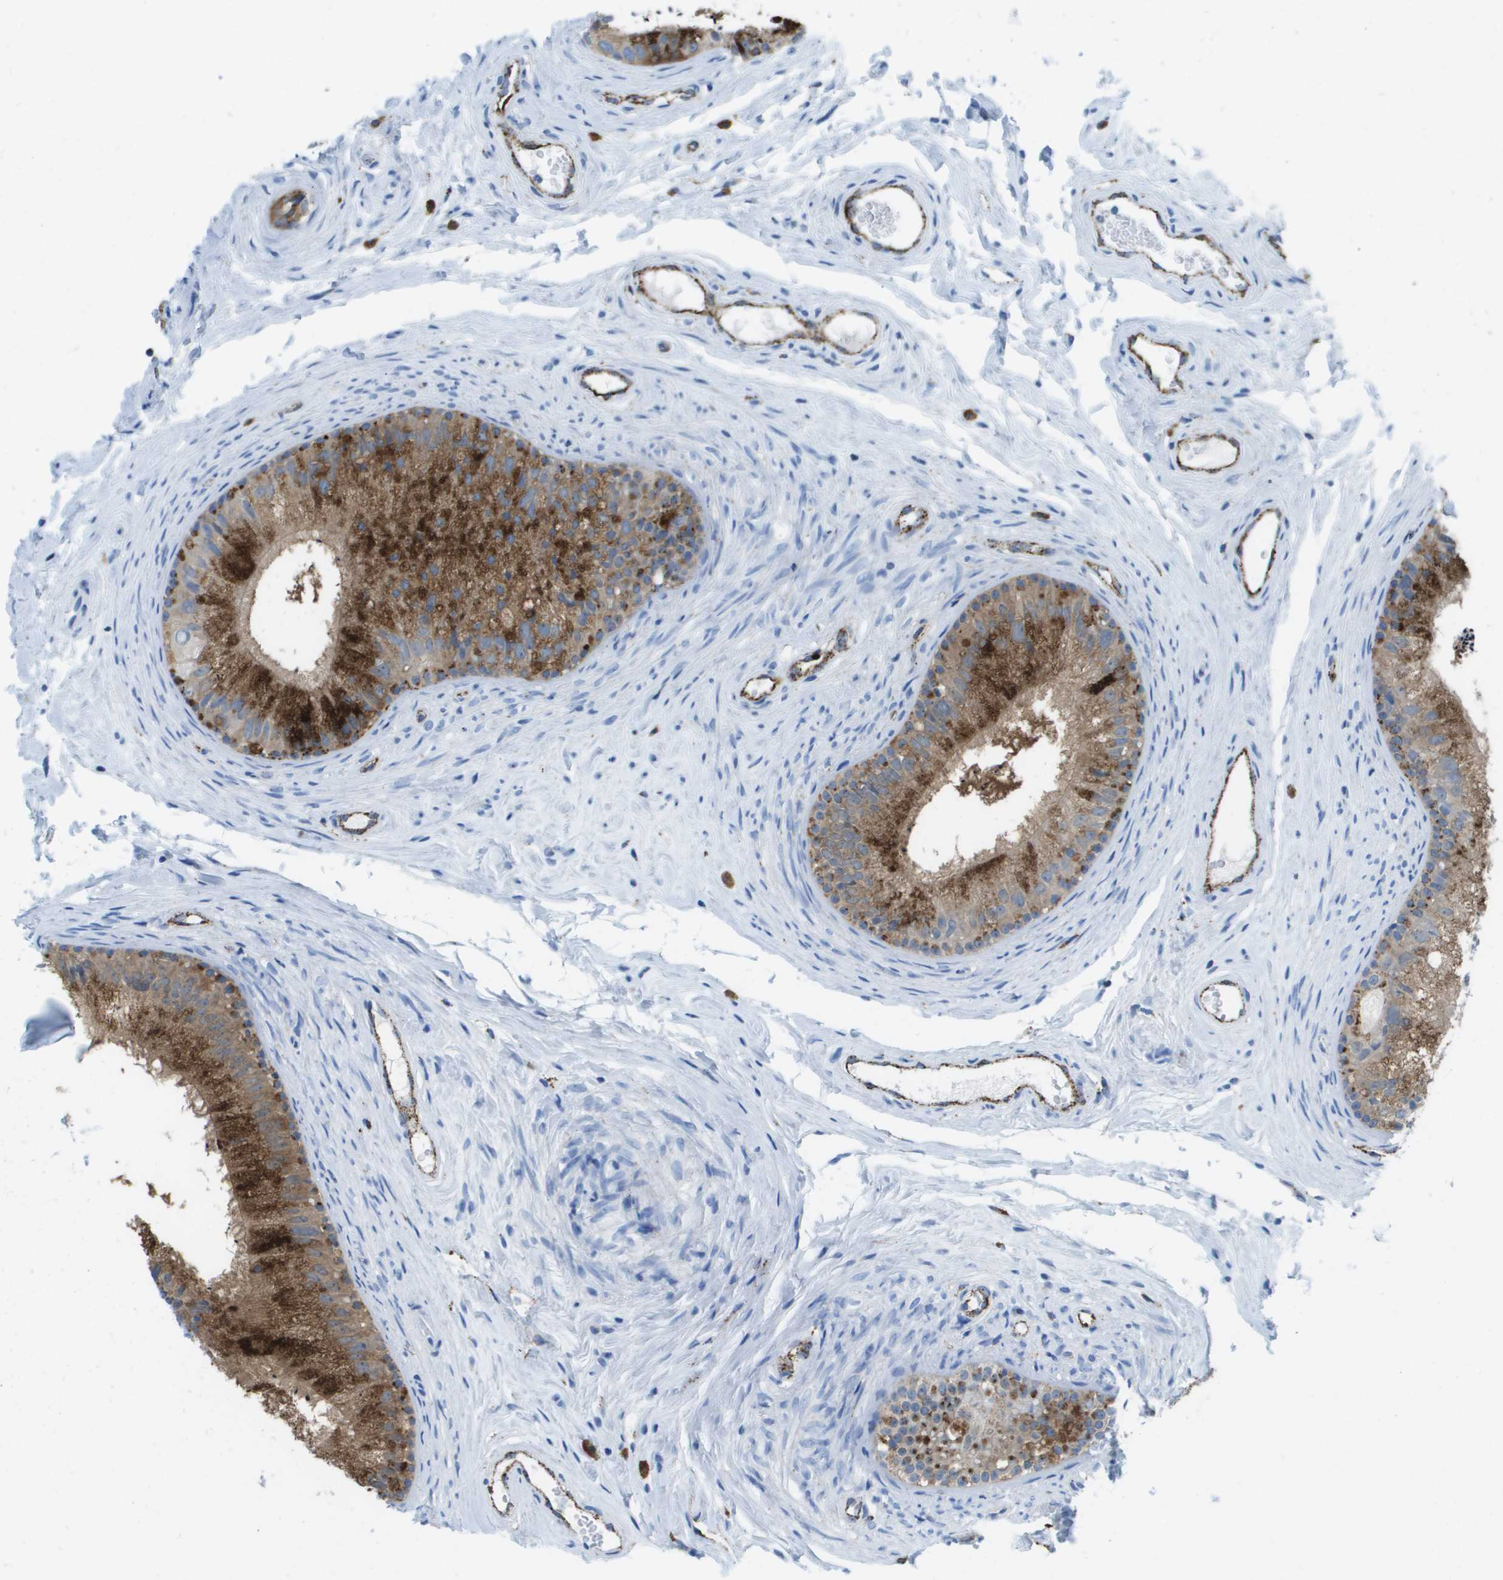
{"staining": {"intensity": "moderate", "quantity": ">75%", "location": "cytoplasmic/membranous"}, "tissue": "epididymis", "cell_type": "Glandular cells", "image_type": "normal", "snomed": [{"axis": "morphology", "description": "Normal tissue, NOS"}, {"axis": "topography", "description": "Epididymis"}], "caption": "Protein staining by IHC displays moderate cytoplasmic/membranous positivity in approximately >75% of glandular cells in normal epididymis.", "gene": "PRCP", "patient": {"sex": "male", "age": 56}}